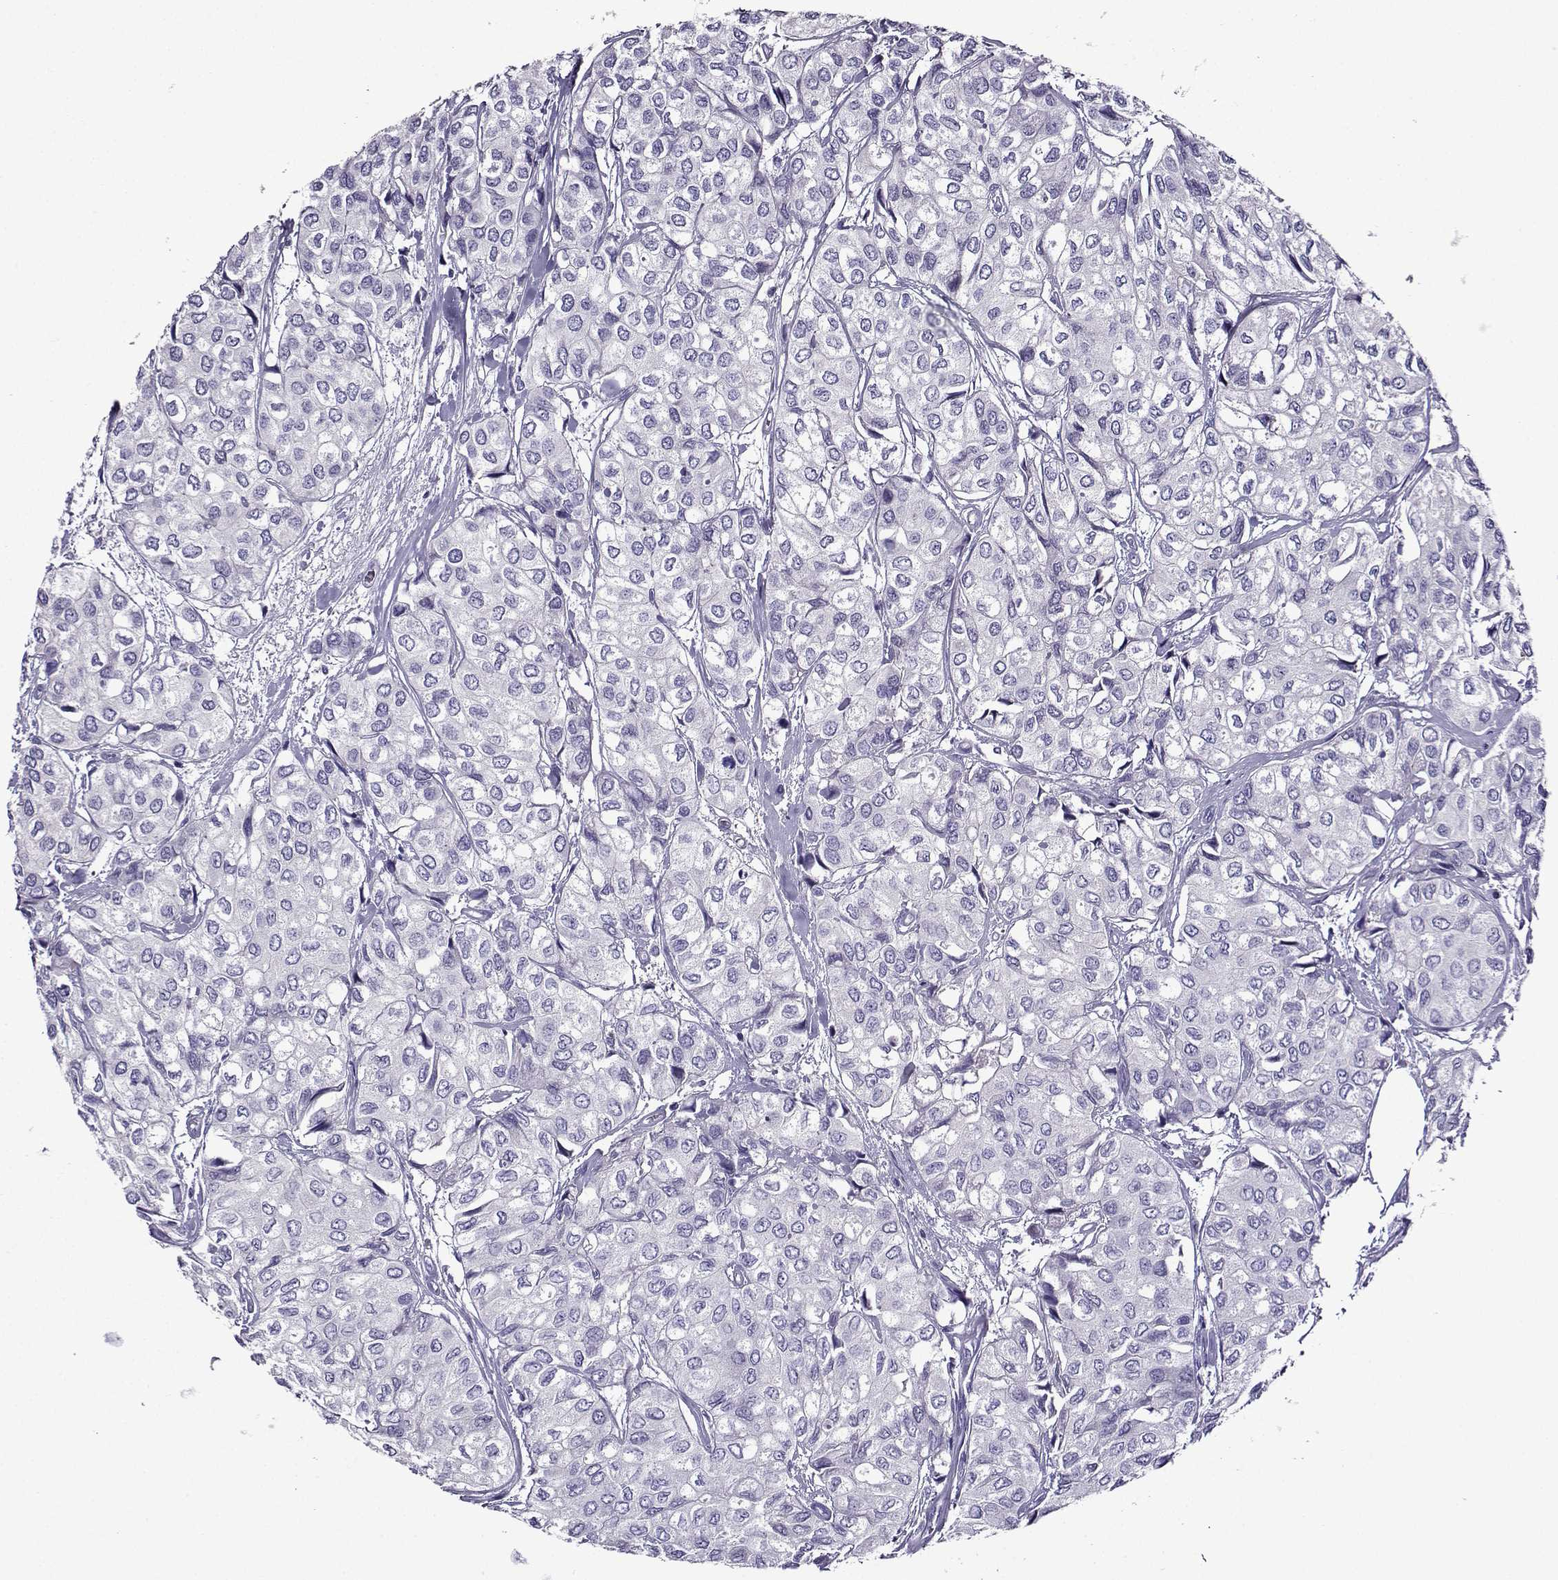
{"staining": {"intensity": "negative", "quantity": "none", "location": "none"}, "tissue": "urothelial cancer", "cell_type": "Tumor cells", "image_type": "cancer", "snomed": [{"axis": "morphology", "description": "Urothelial carcinoma, High grade"}, {"axis": "topography", "description": "Urinary bladder"}], "caption": "Immunohistochemistry (IHC) photomicrograph of neoplastic tissue: human urothelial carcinoma (high-grade) stained with DAB (3,3'-diaminobenzidine) exhibits no significant protein positivity in tumor cells.", "gene": "TMEM266", "patient": {"sex": "male", "age": 73}}